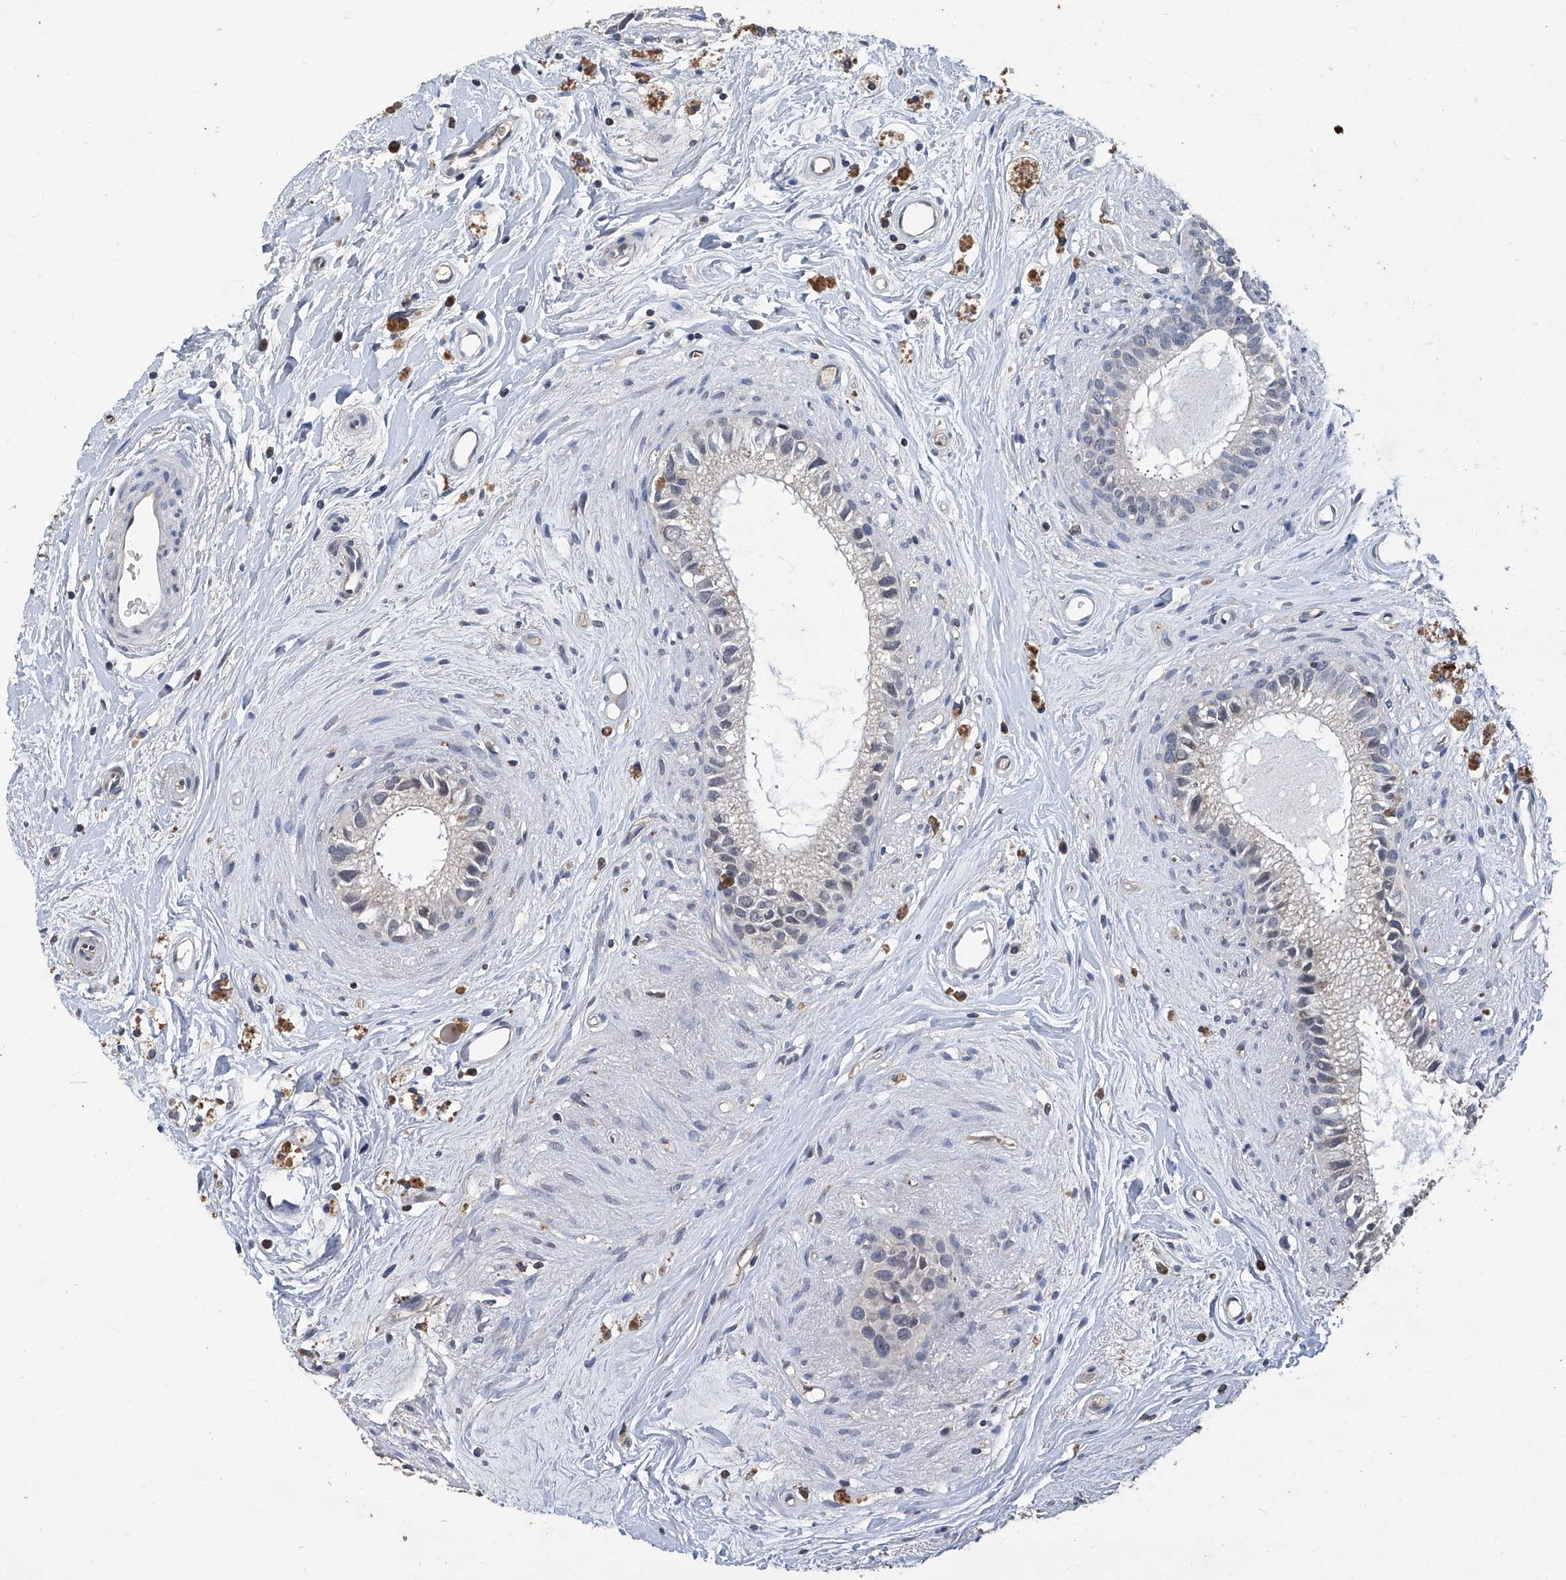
{"staining": {"intensity": "weak", "quantity": "<25%", "location": "cytoplasmic/membranous"}, "tissue": "epididymis", "cell_type": "Glandular cells", "image_type": "normal", "snomed": [{"axis": "morphology", "description": "Normal tissue, NOS"}, {"axis": "topography", "description": "Epididymis"}], "caption": "IHC of normal human epididymis exhibits no staining in glandular cells.", "gene": "GPT", "patient": {"sex": "male", "age": 80}}